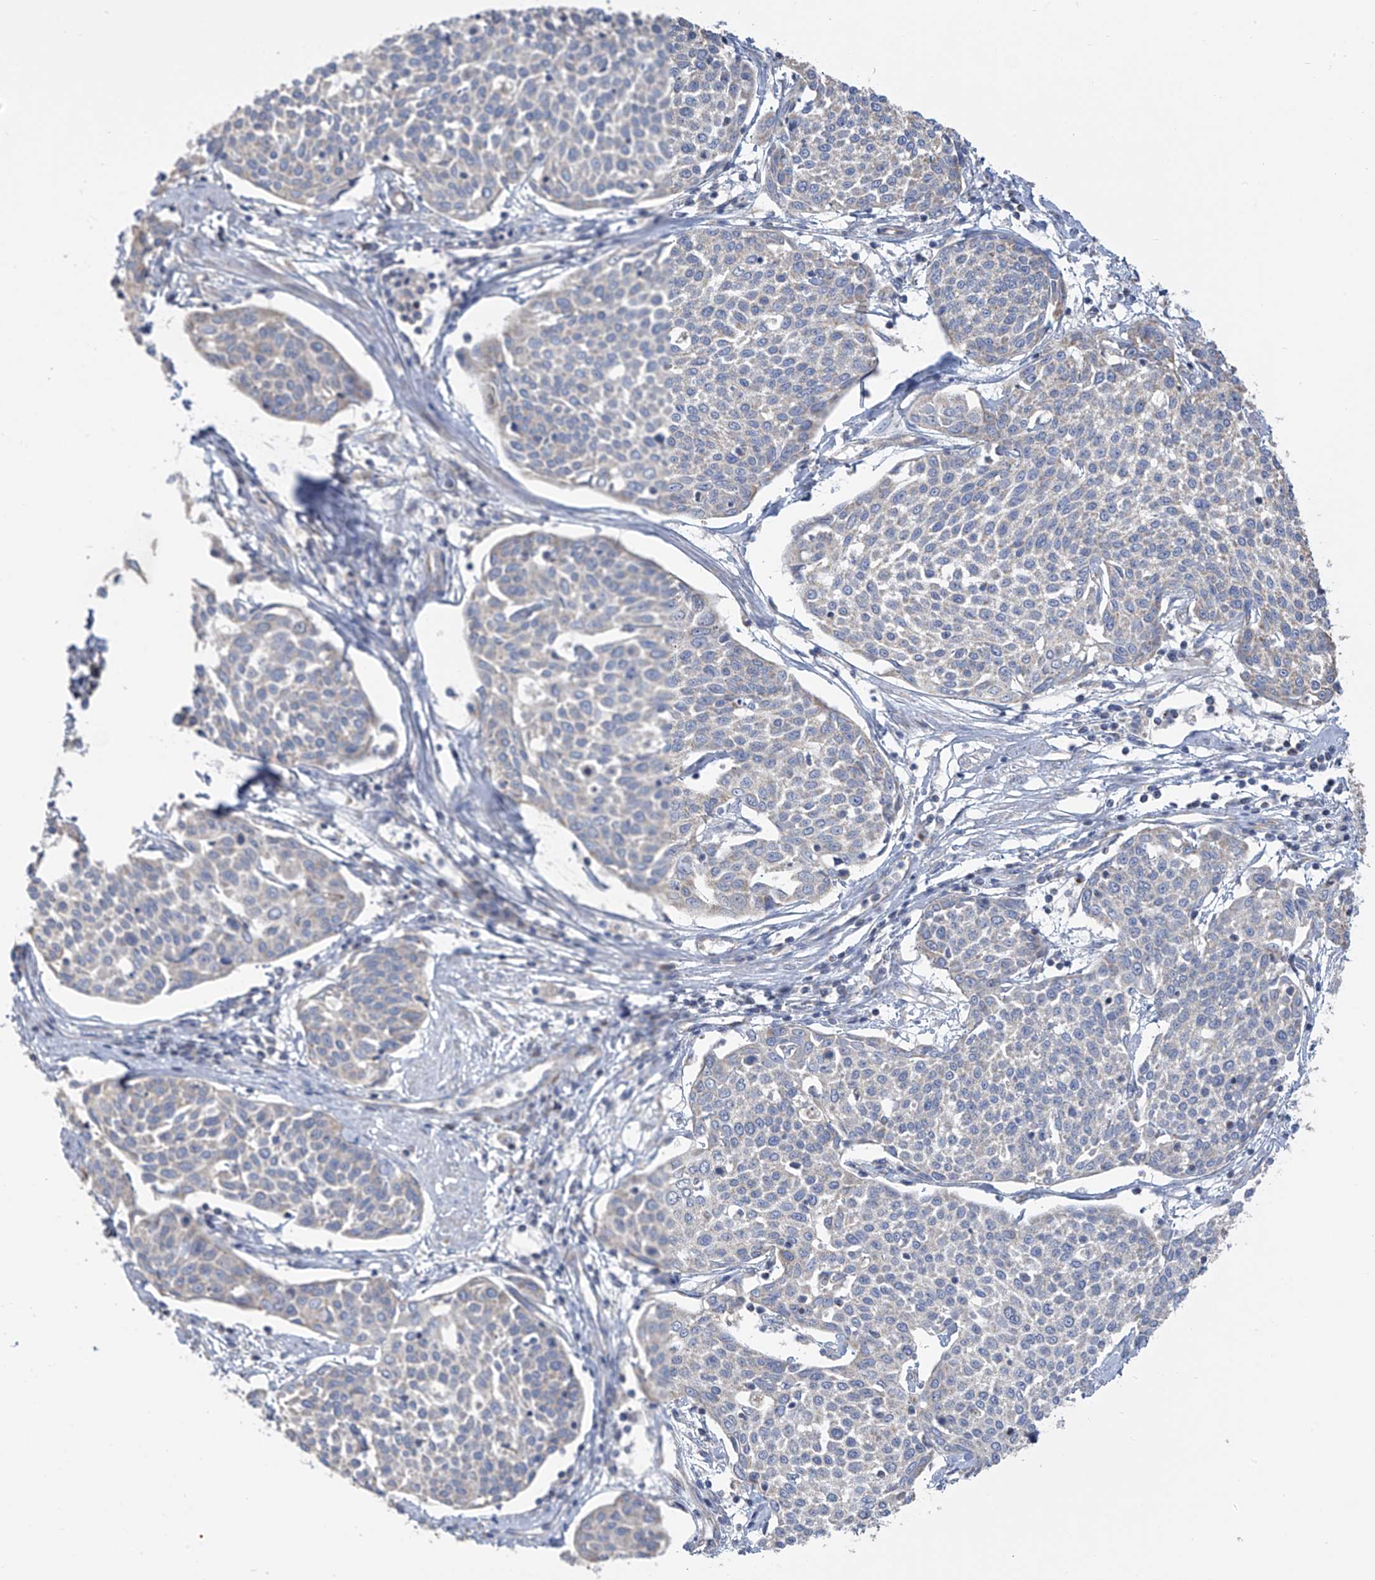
{"staining": {"intensity": "negative", "quantity": "none", "location": "none"}, "tissue": "cervical cancer", "cell_type": "Tumor cells", "image_type": "cancer", "snomed": [{"axis": "morphology", "description": "Squamous cell carcinoma, NOS"}, {"axis": "topography", "description": "Cervix"}], "caption": "The immunohistochemistry histopathology image has no significant positivity in tumor cells of squamous cell carcinoma (cervical) tissue. (Brightfield microscopy of DAB (3,3'-diaminobenzidine) IHC at high magnification).", "gene": "PNPT1", "patient": {"sex": "female", "age": 34}}